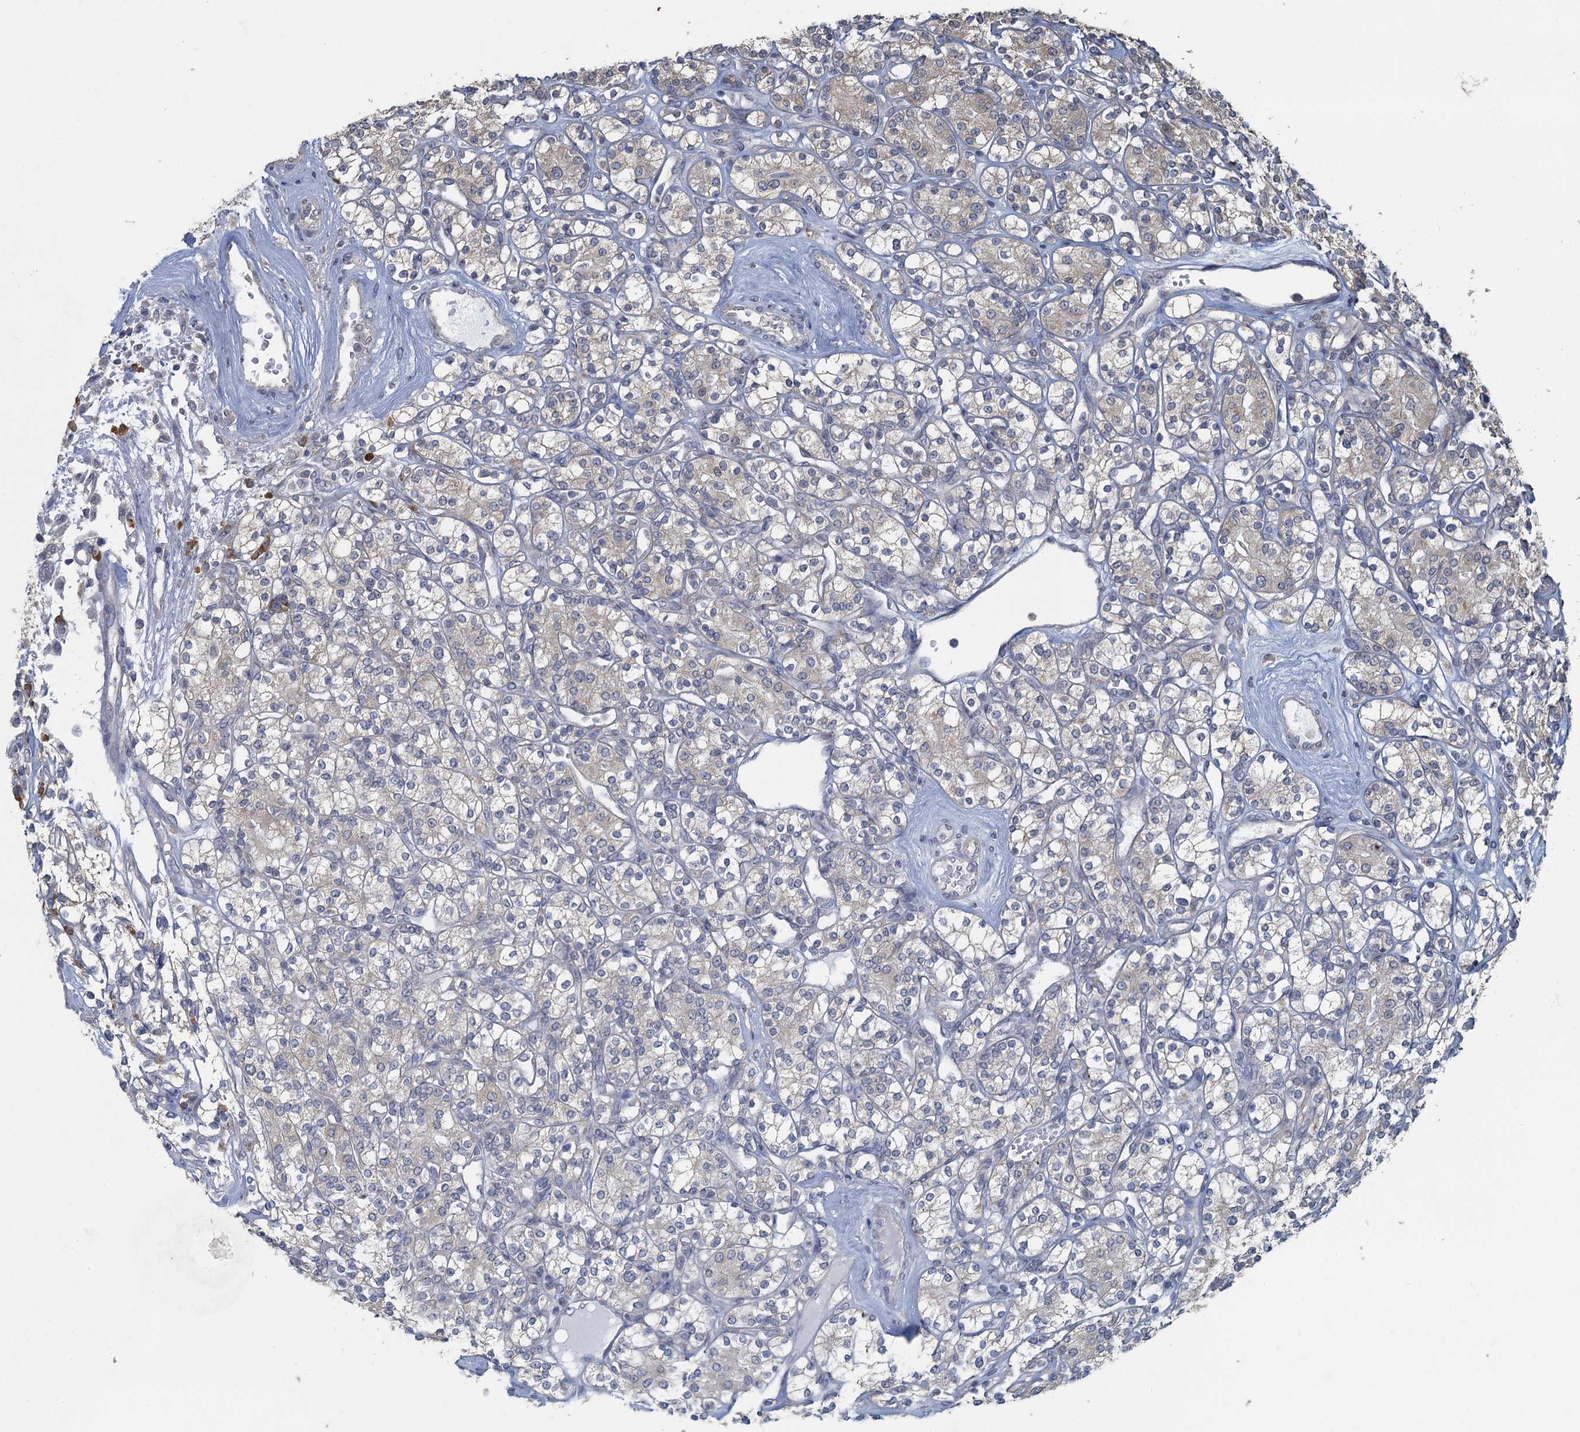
{"staining": {"intensity": "weak", "quantity": "<25%", "location": "cytoplasmic/membranous"}, "tissue": "renal cancer", "cell_type": "Tumor cells", "image_type": "cancer", "snomed": [{"axis": "morphology", "description": "Adenocarcinoma, NOS"}, {"axis": "topography", "description": "Kidney"}], "caption": "This is a image of immunohistochemistry (IHC) staining of renal cancer, which shows no positivity in tumor cells.", "gene": "TEX35", "patient": {"sex": "male", "age": 77}}